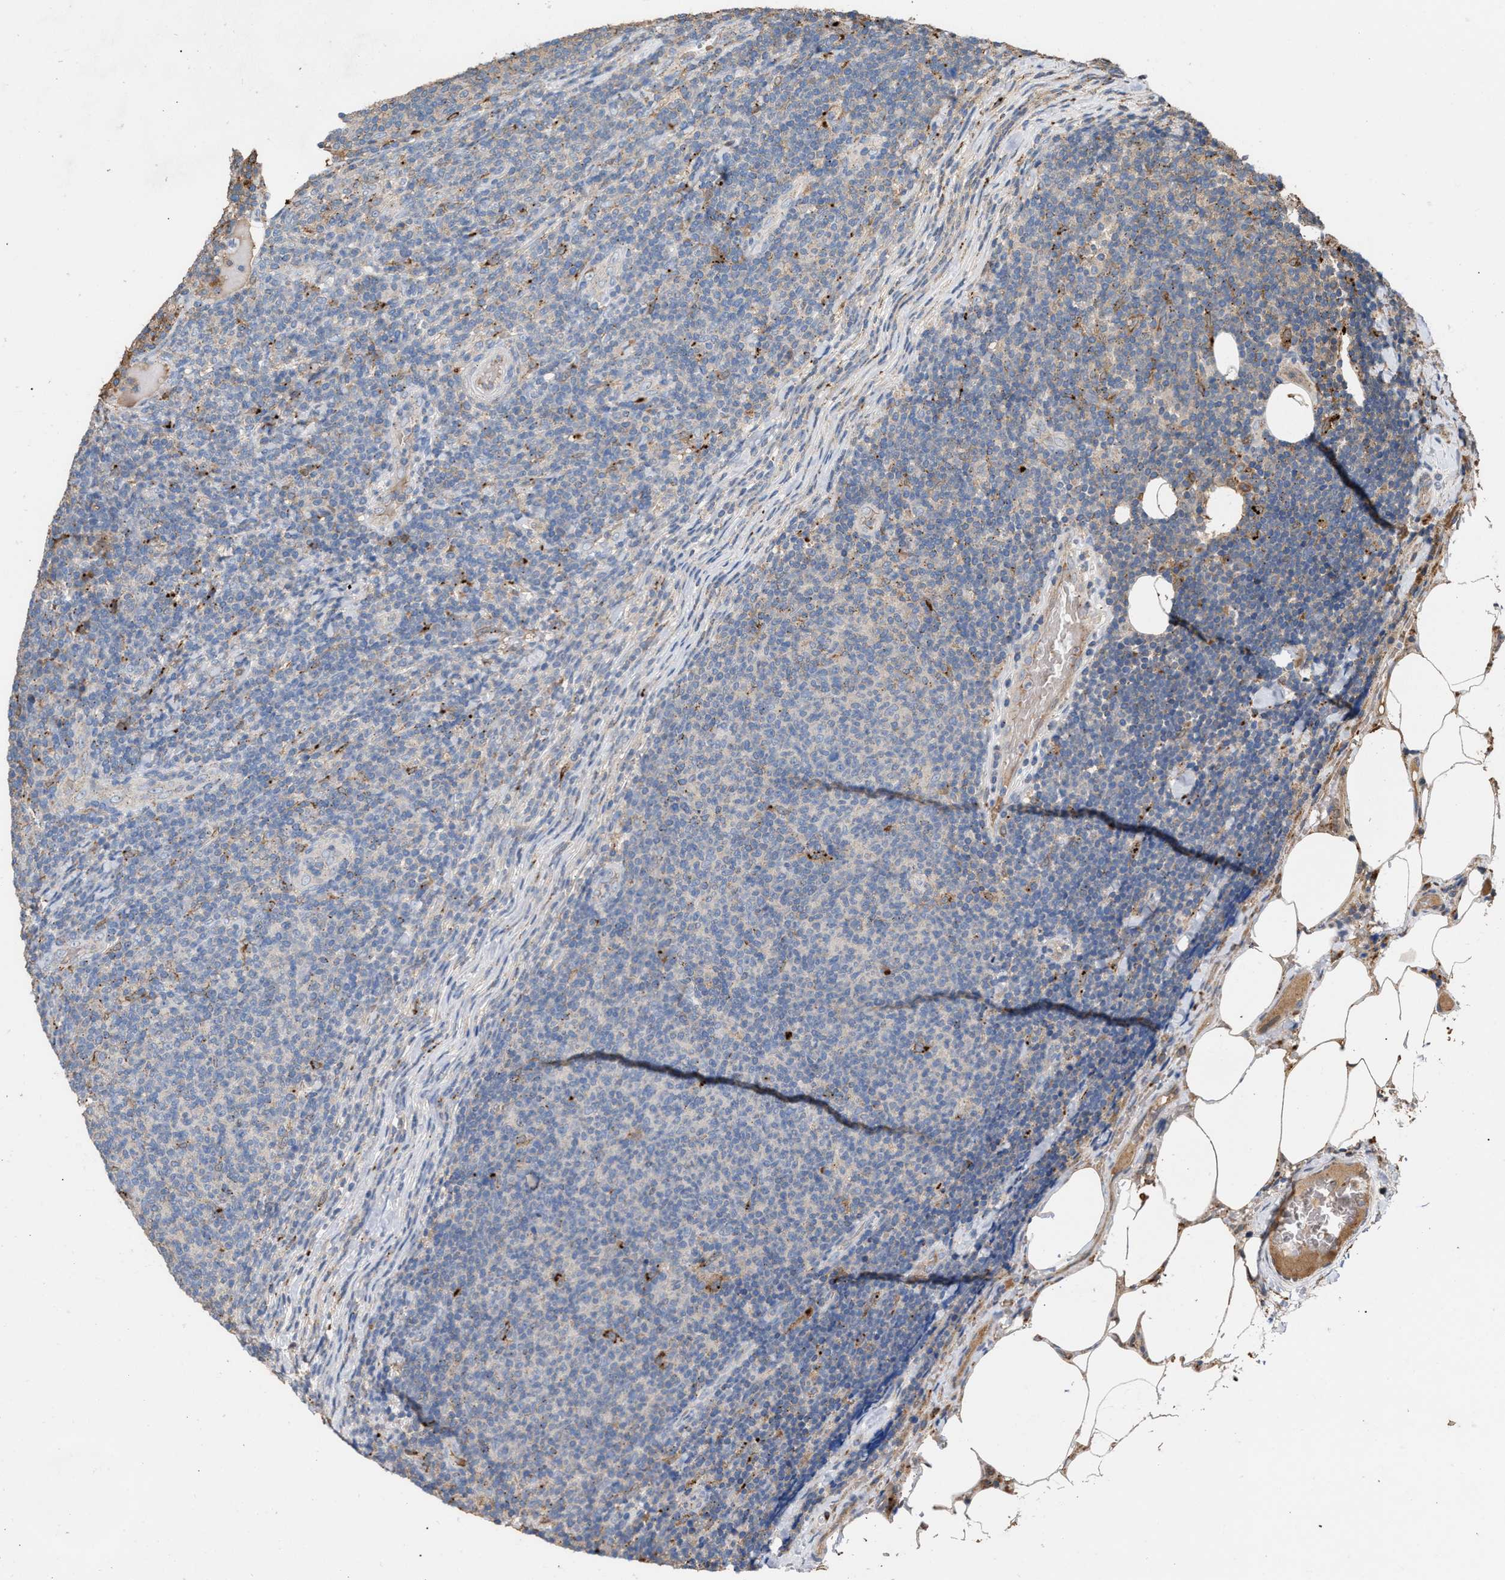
{"staining": {"intensity": "negative", "quantity": "none", "location": "none"}, "tissue": "lymphoma", "cell_type": "Tumor cells", "image_type": "cancer", "snomed": [{"axis": "morphology", "description": "Malignant lymphoma, non-Hodgkin's type, Low grade"}, {"axis": "topography", "description": "Lymph node"}], "caption": "A high-resolution micrograph shows immunohistochemistry (IHC) staining of malignant lymphoma, non-Hodgkin's type (low-grade), which demonstrates no significant staining in tumor cells.", "gene": "ELMO3", "patient": {"sex": "male", "age": 66}}